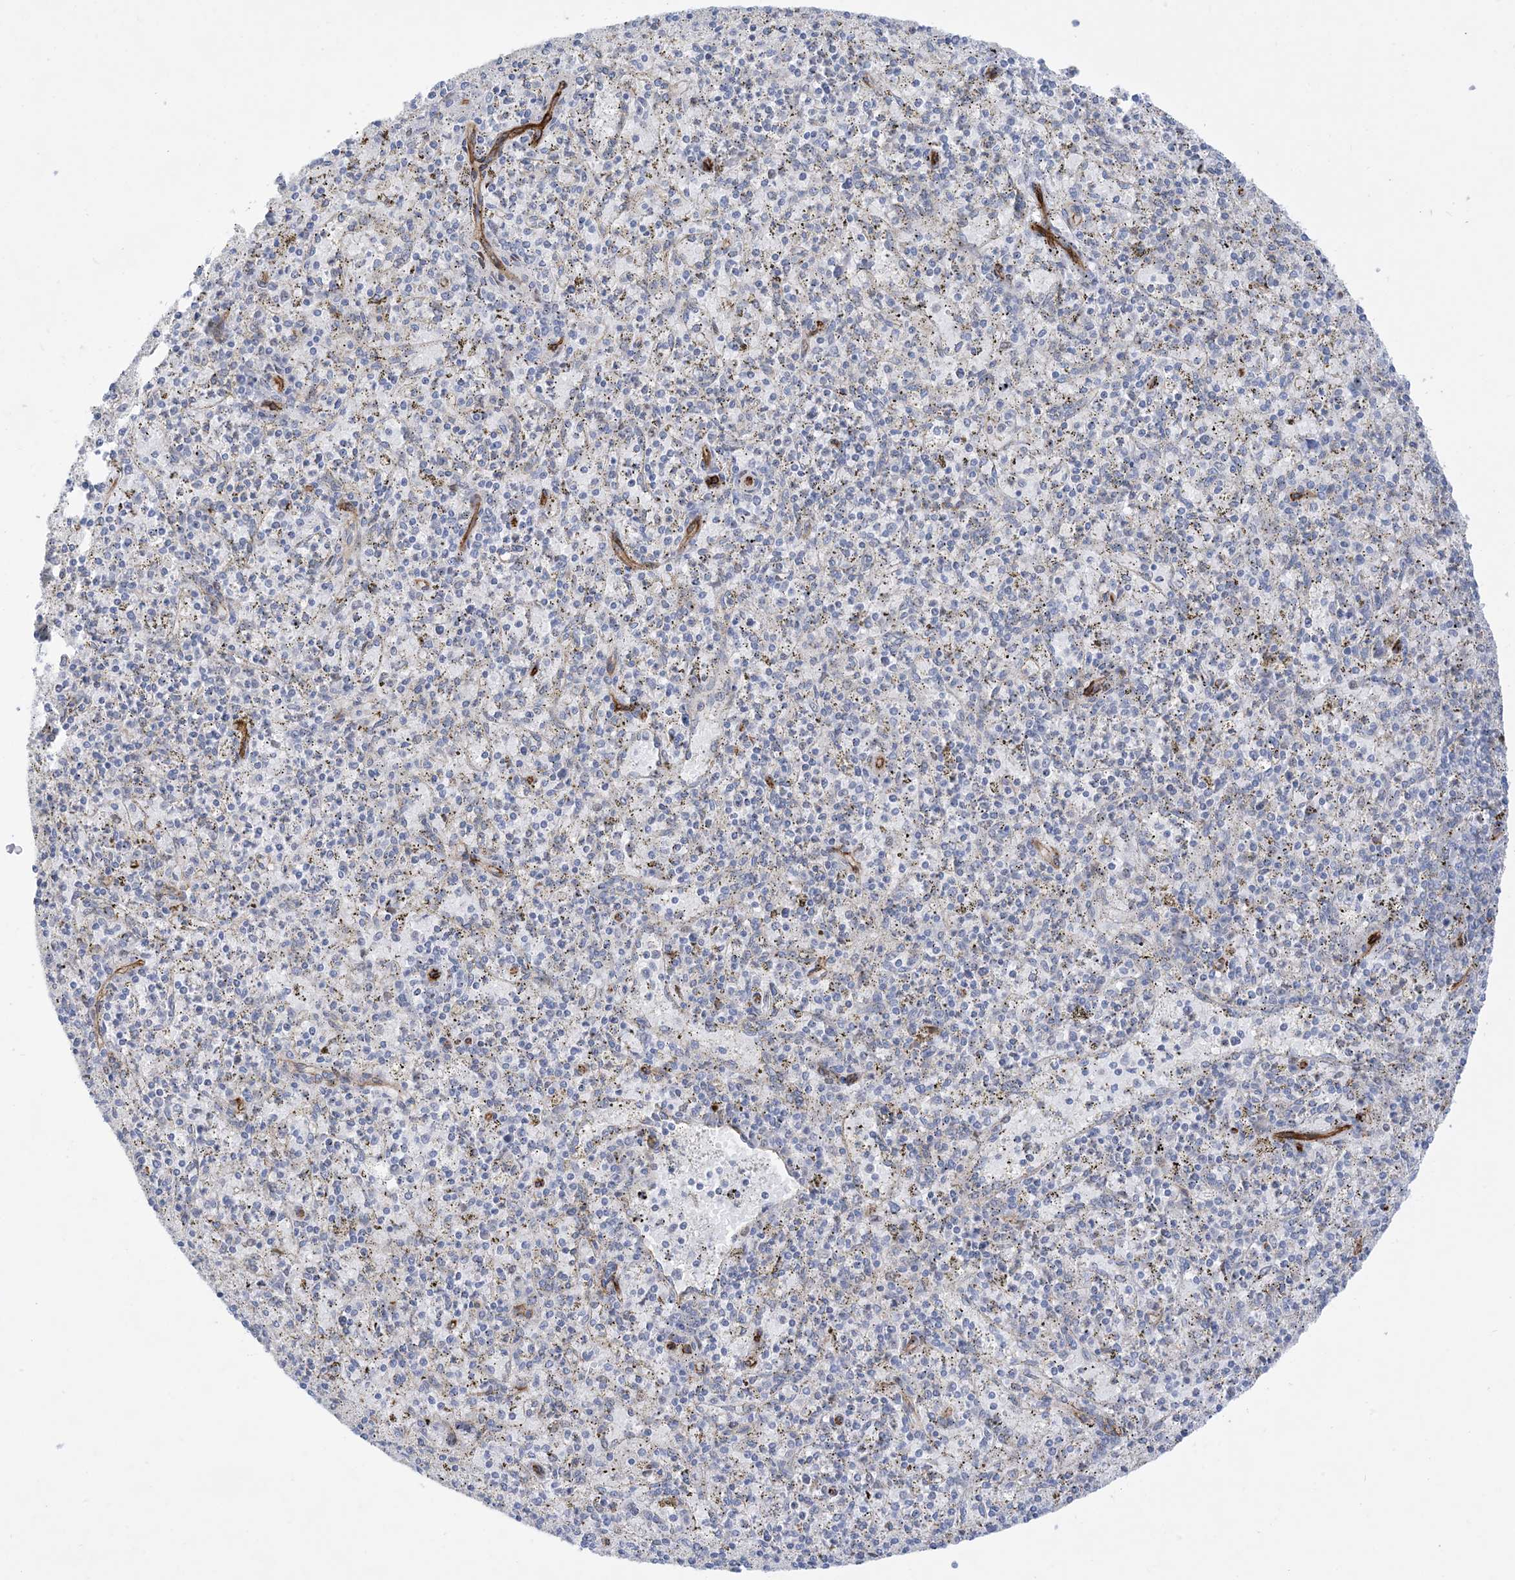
{"staining": {"intensity": "negative", "quantity": "none", "location": "none"}, "tissue": "spleen", "cell_type": "Cells in red pulp", "image_type": "normal", "snomed": [{"axis": "morphology", "description": "Normal tissue, NOS"}, {"axis": "topography", "description": "Spleen"}], "caption": "Image shows no protein positivity in cells in red pulp of normal spleen. The staining was performed using DAB (3,3'-diaminobenzidine) to visualize the protein expression in brown, while the nuclei were stained in blue with hematoxylin (Magnification: 20x).", "gene": "MARS2", "patient": {"sex": "male", "age": 72}}